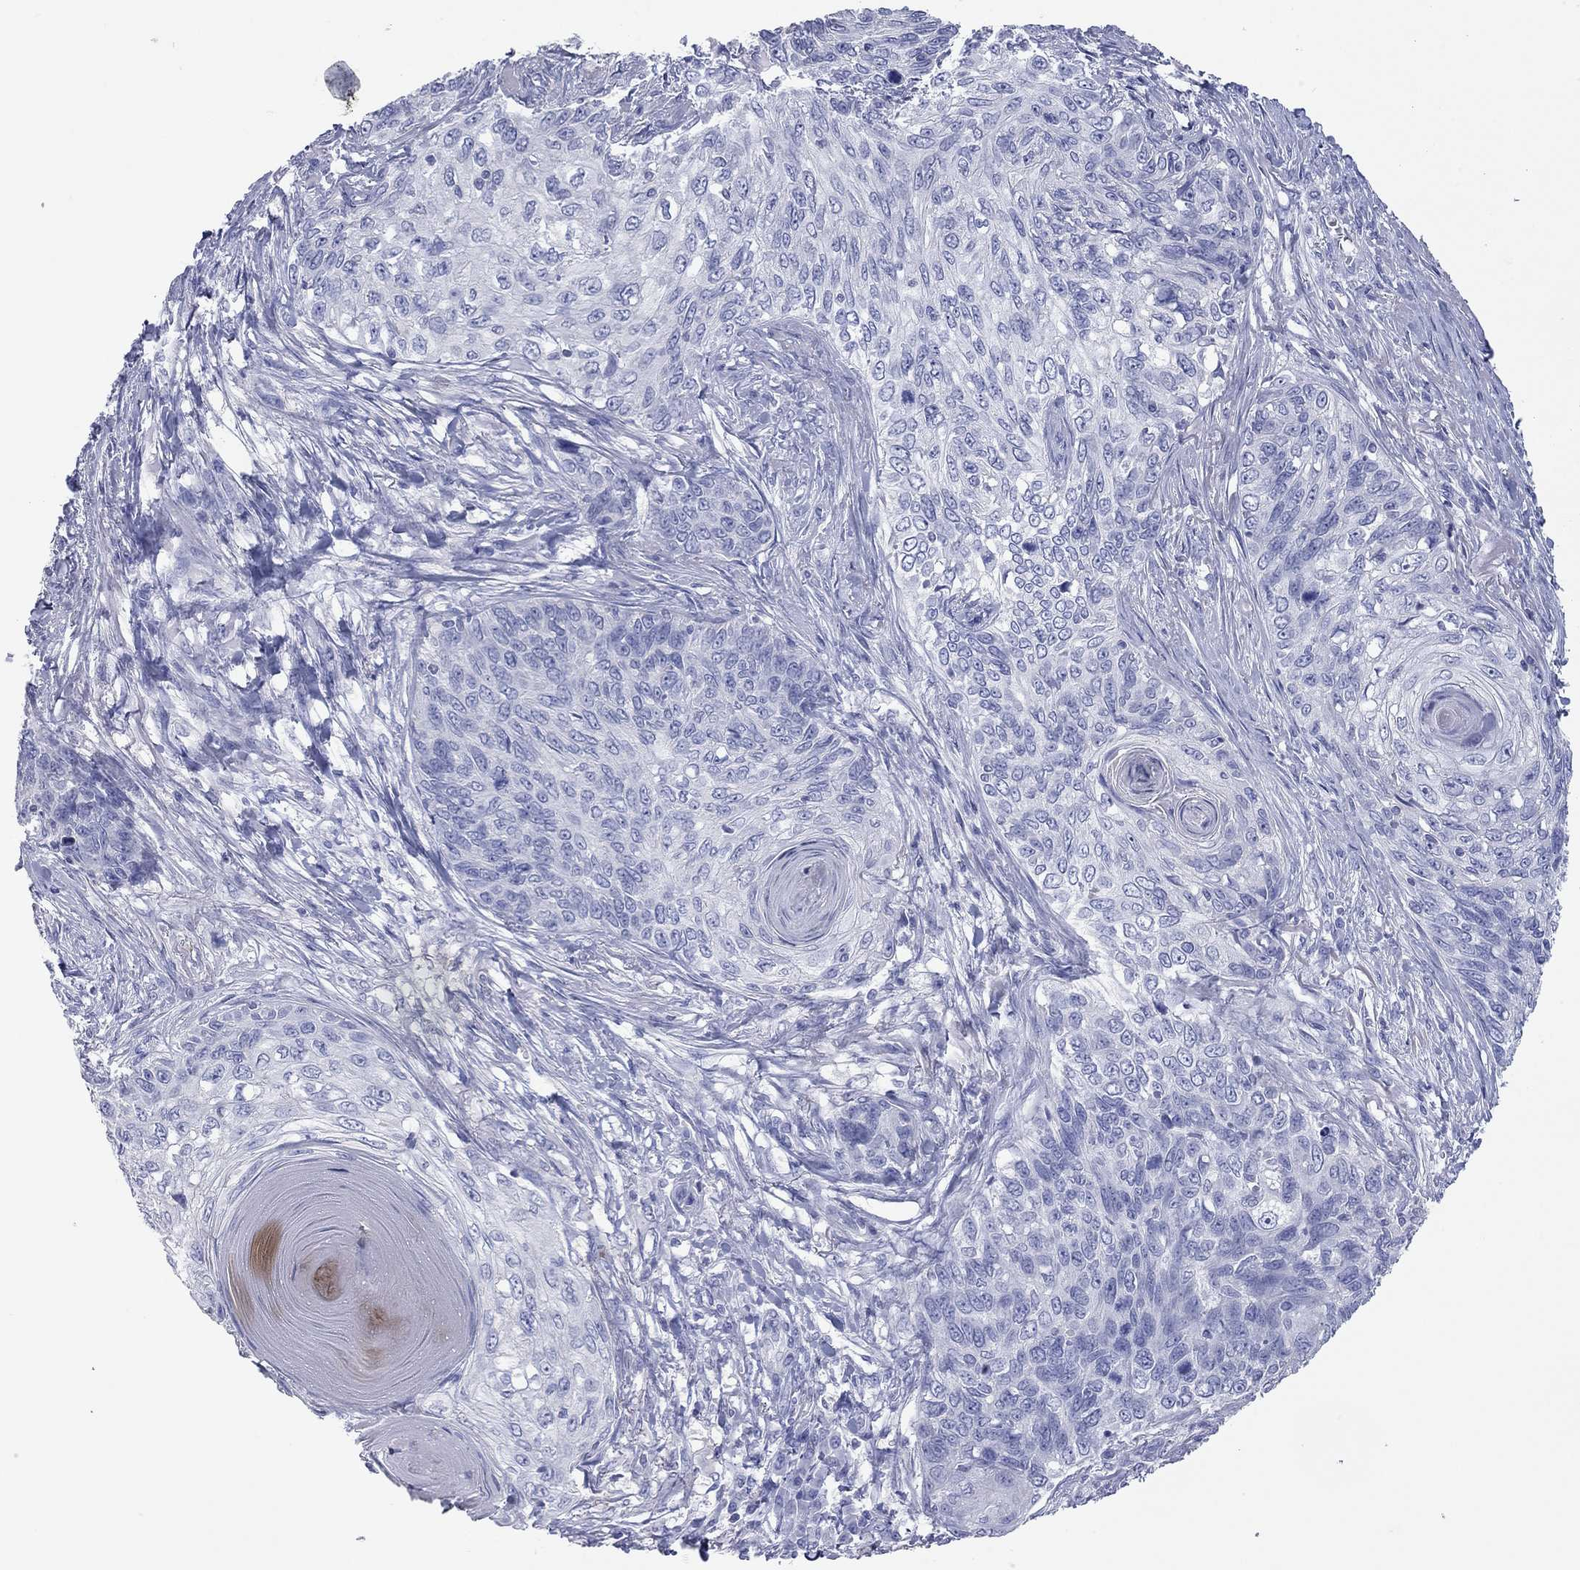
{"staining": {"intensity": "negative", "quantity": "none", "location": "none"}, "tissue": "skin cancer", "cell_type": "Tumor cells", "image_type": "cancer", "snomed": [{"axis": "morphology", "description": "Squamous cell carcinoma, NOS"}, {"axis": "topography", "description": "Skin"}], "caption": "Immunohistochemical staining of human skin squamous cell carcinoma shows no significant staining in tumor cells. (Stains: DAB IHC with hematoxylin counter stain, Microscopy: brightfield microscopy at high magnification).", "gene": "ACTL7B", "patient": {"sex": "male", "age": 92}}